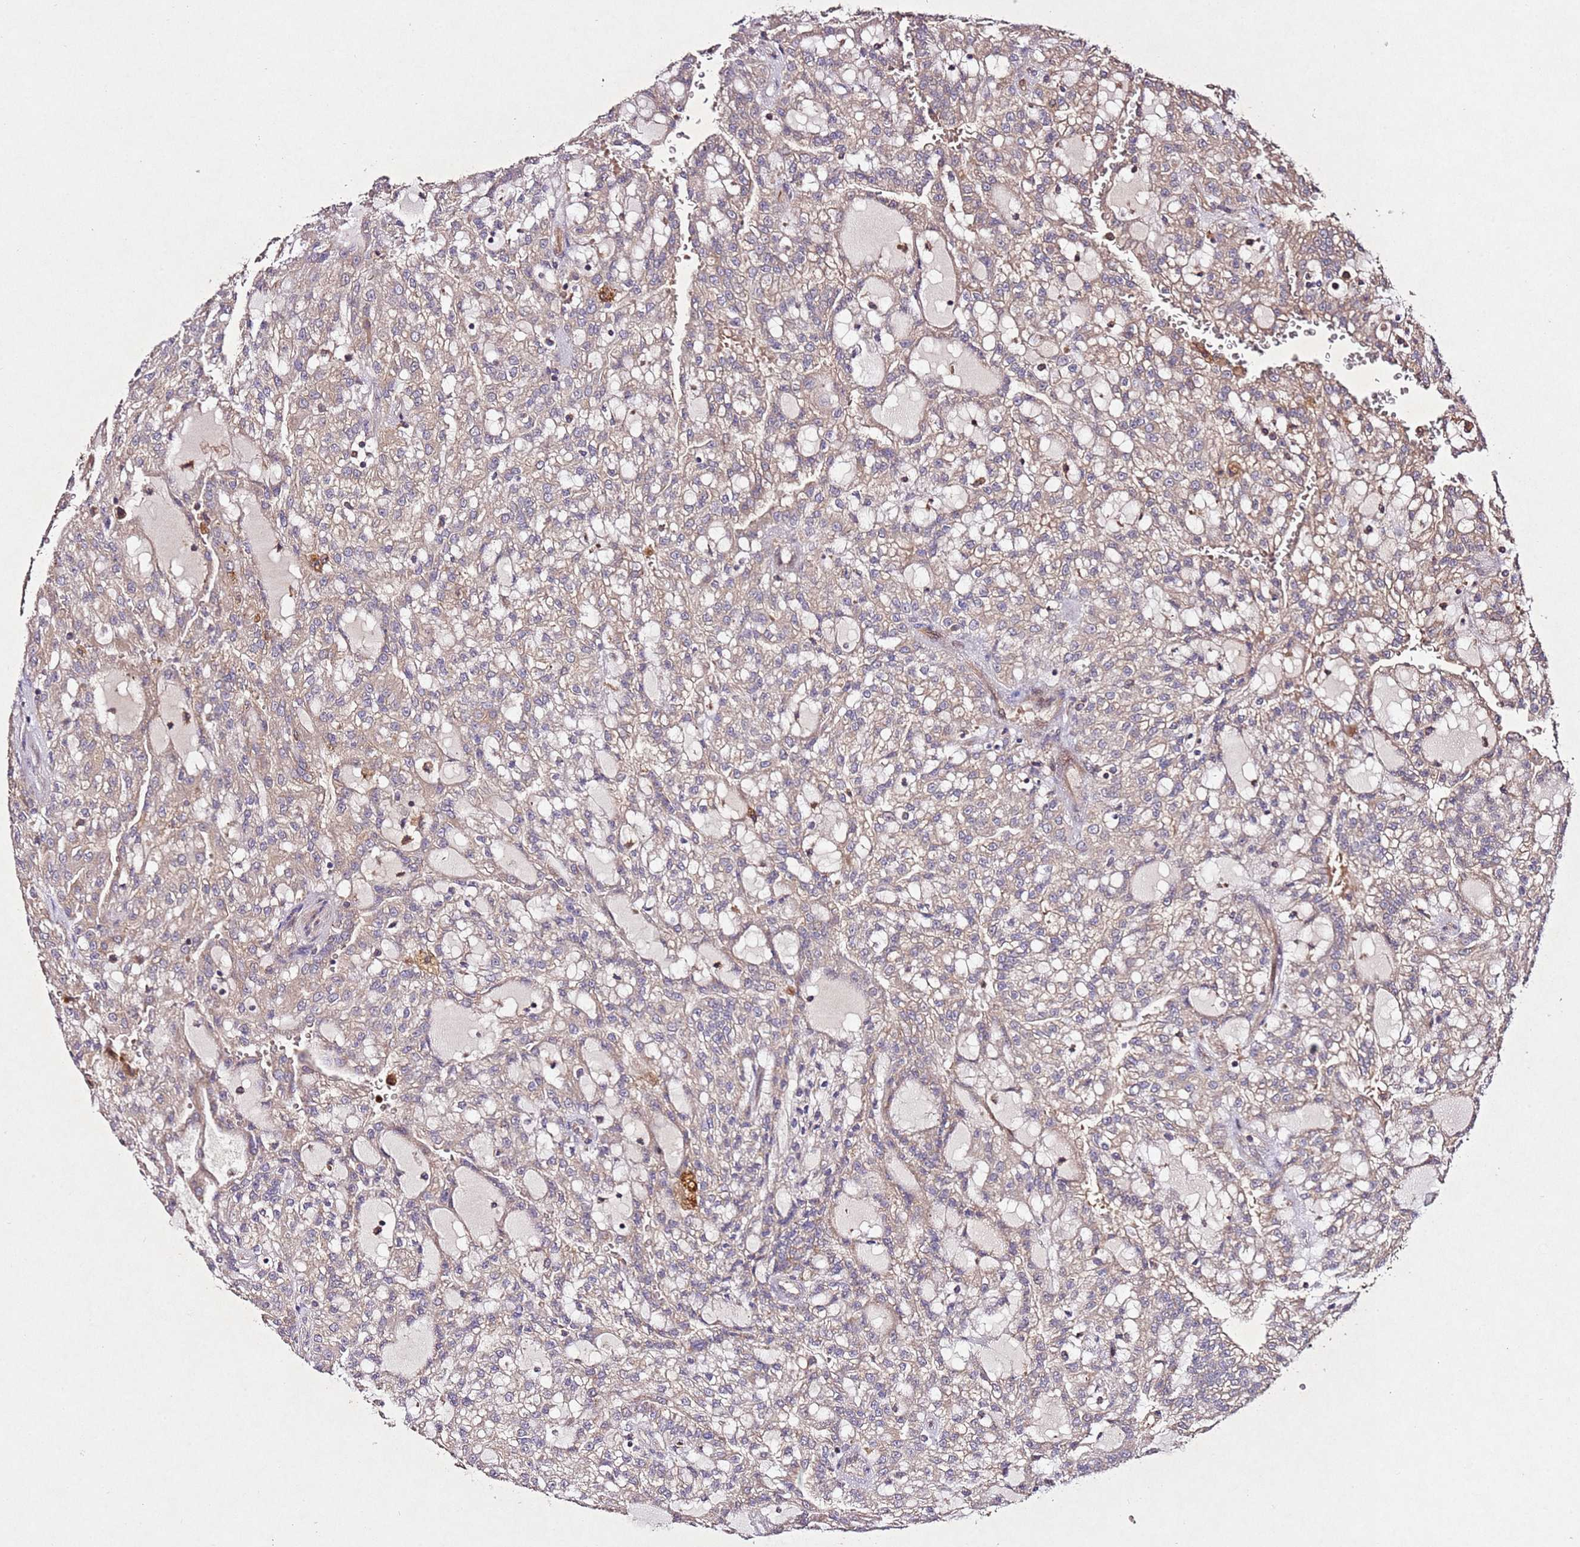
{"staining": {"intensity": "weak", "quantity": ">75%", "location": "cytoplasmic/membranous"}, "tissue": "renal cancer", "cell_type": "Tumor cells", "image_type": "cancer", "snomed": [{"axis": "morphology", "description": "Adenocarcinoma, NOS"}, {"axis": "topography", "description": "Kidney"}], "caption": "A brown stain labels weak cytoplasmic/membranous positivity of a protein in human renal adenocarcinoma tumor cells.", "gene": "PTMA", "patient": {"sex": "male", "age": 63}}